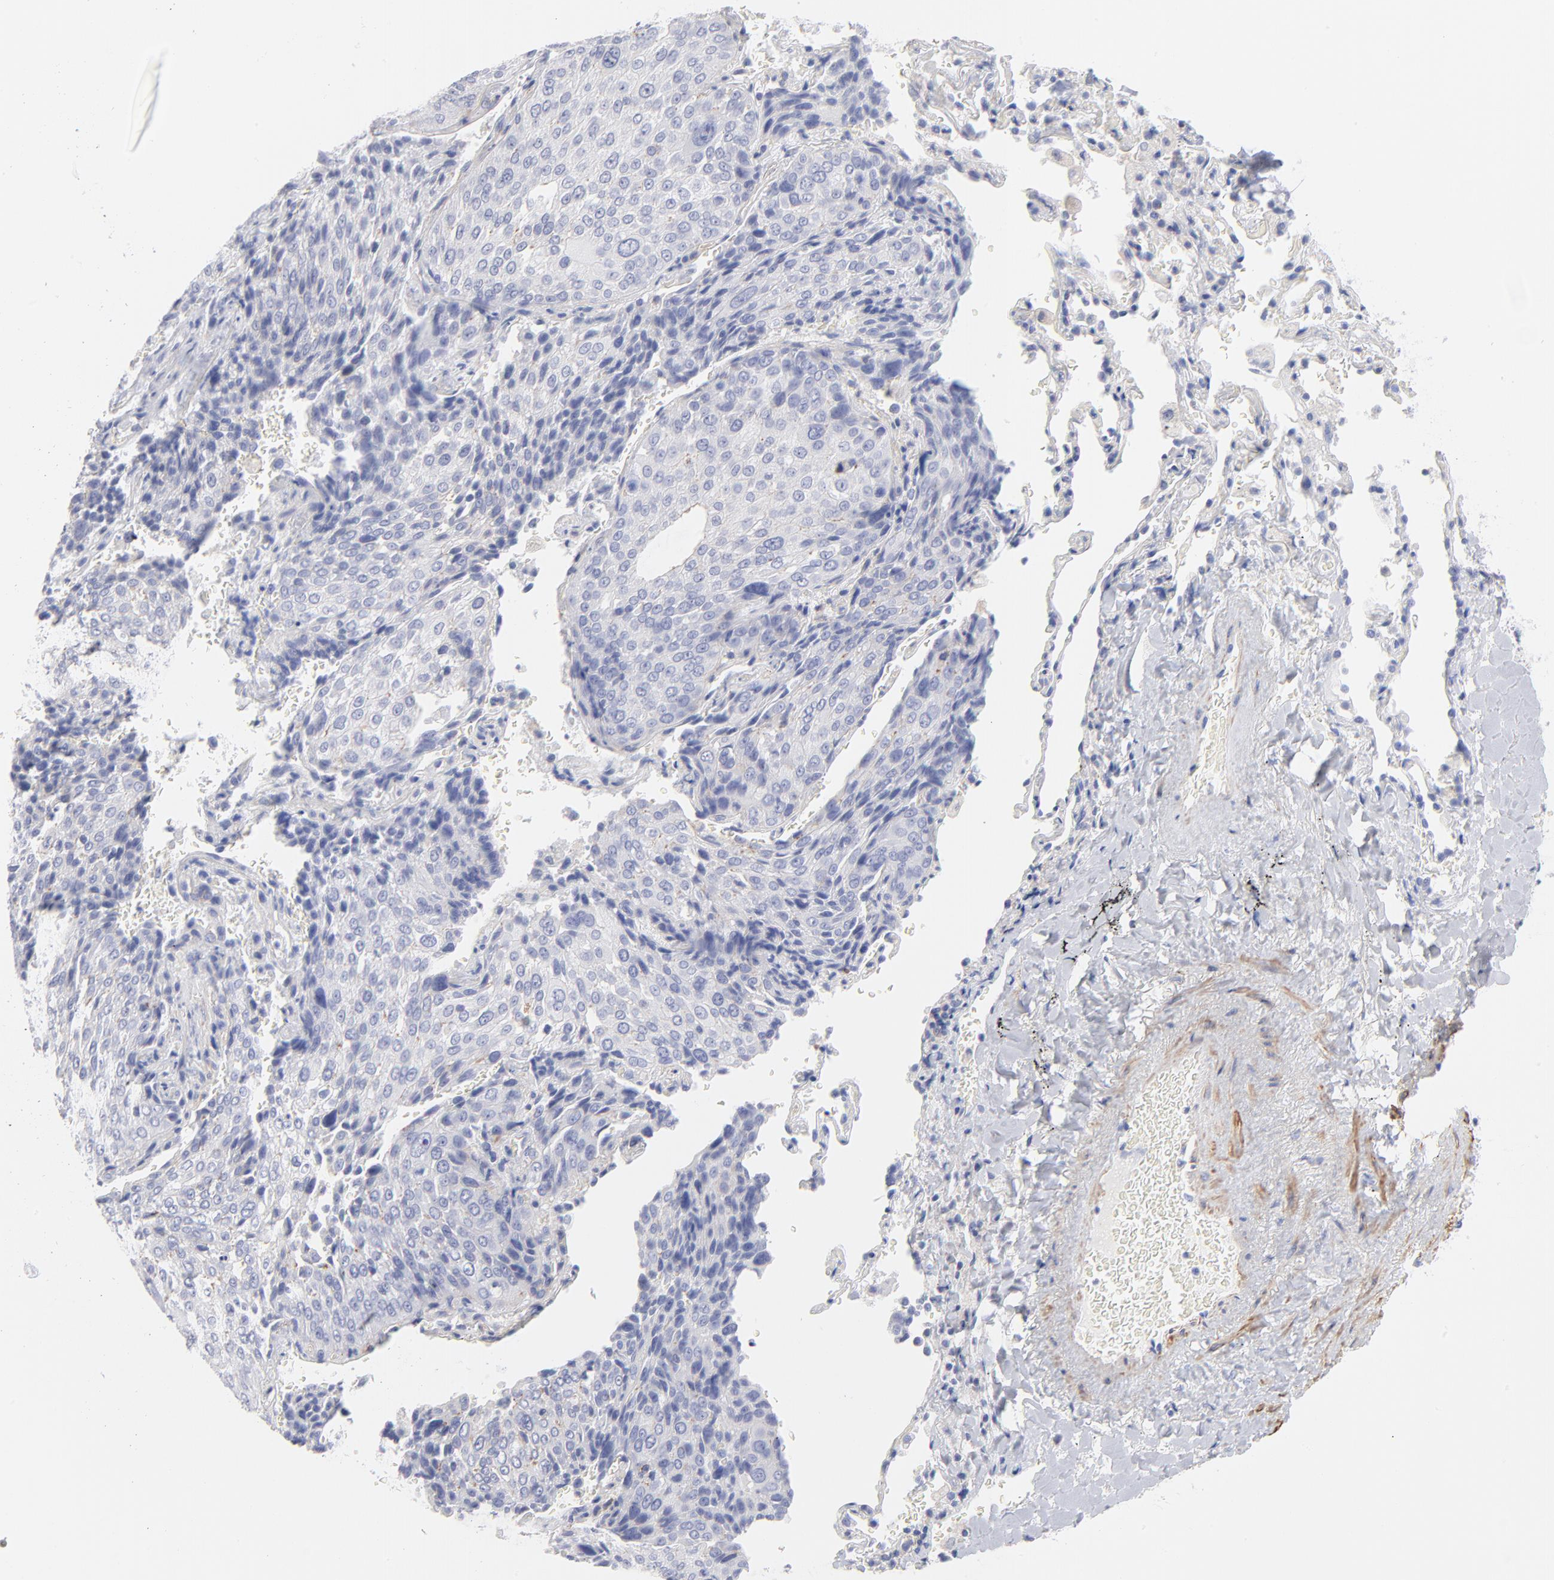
{"staining": {"intensity": "negative", "quantity": "none", "location": "none"}, "tissue": "lung cancer", "cell_type": "Tumor cells", "image_type": "cancer", "snomed": [{"axis": "morphology", "description": "Squamous cell carcinoma, NOS"}, {"axis": "topography", "description": "Lung"}], "caption": "This is a photomicrograph of immunohistochemistry (IHC) staining of lung cancer (squamous cell carcinoma), which shows no positivity in tumor cells.", "gene": "ACTA2", "patient": {"sex": "male", "age": 54}}